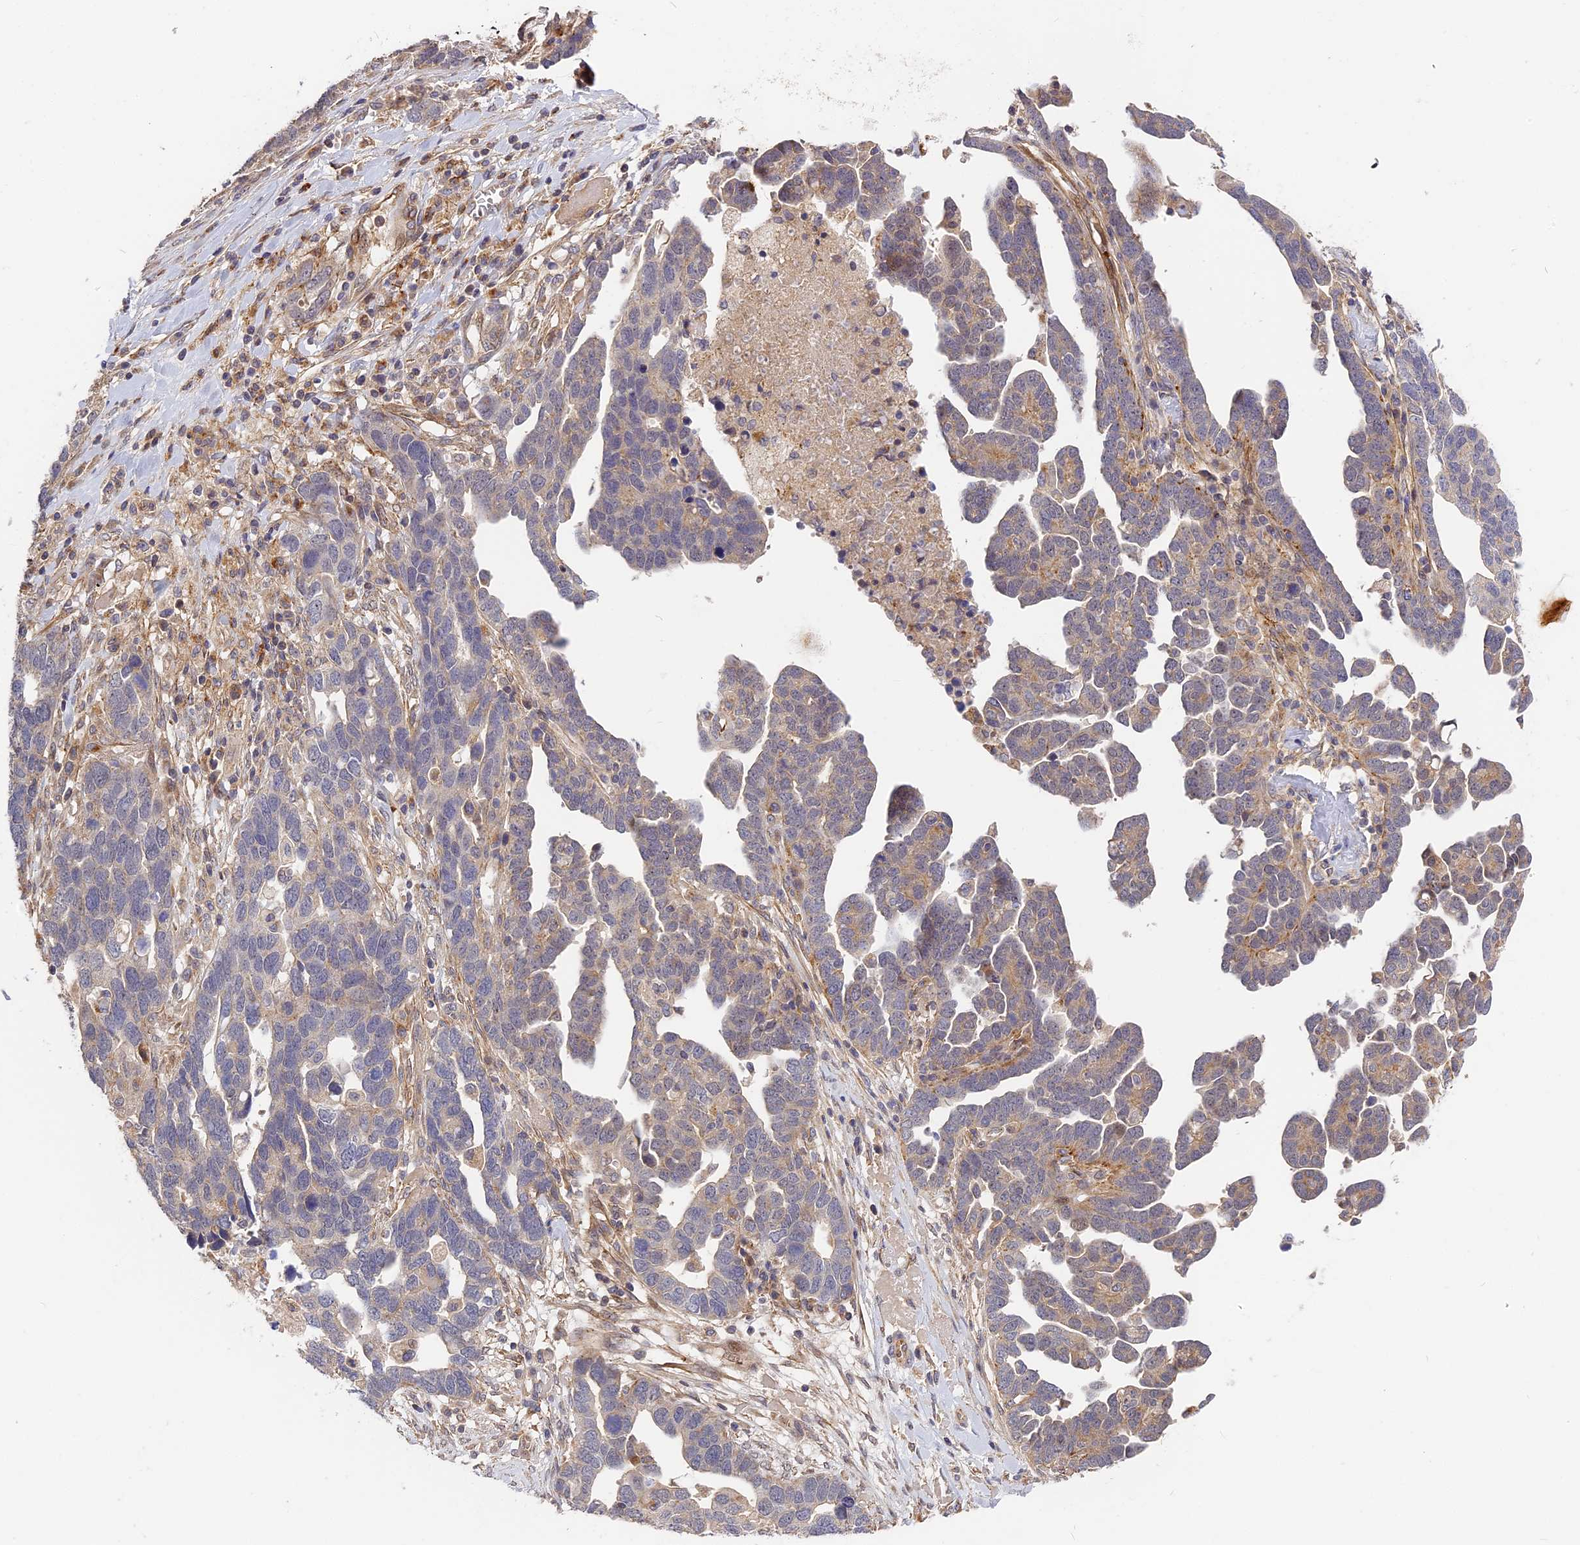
{"staining": {"intensity": "weak", "quantity": "<25%", "location": "cytoplasmic/membranous"}, "tissue": "ovarian cancer", "cell_type": "Tumor cells", "image_type": "cancer", "snomed": [{"axis": "morphology", "description": "Cystadenocarcinoma, serous, NOS"}, {"axis": "topography", "description": "Ovary"}], "caption": "Histopathology image shows no significant protein expression in tumor cells of ovarian cancer. (DAB (3,3'-diaminobenzidine) immunohistochemistry (IHC) with hematoxylin counter stain).", "gene": "MISP3", "patient": {"sex": "female", "age": 54}}